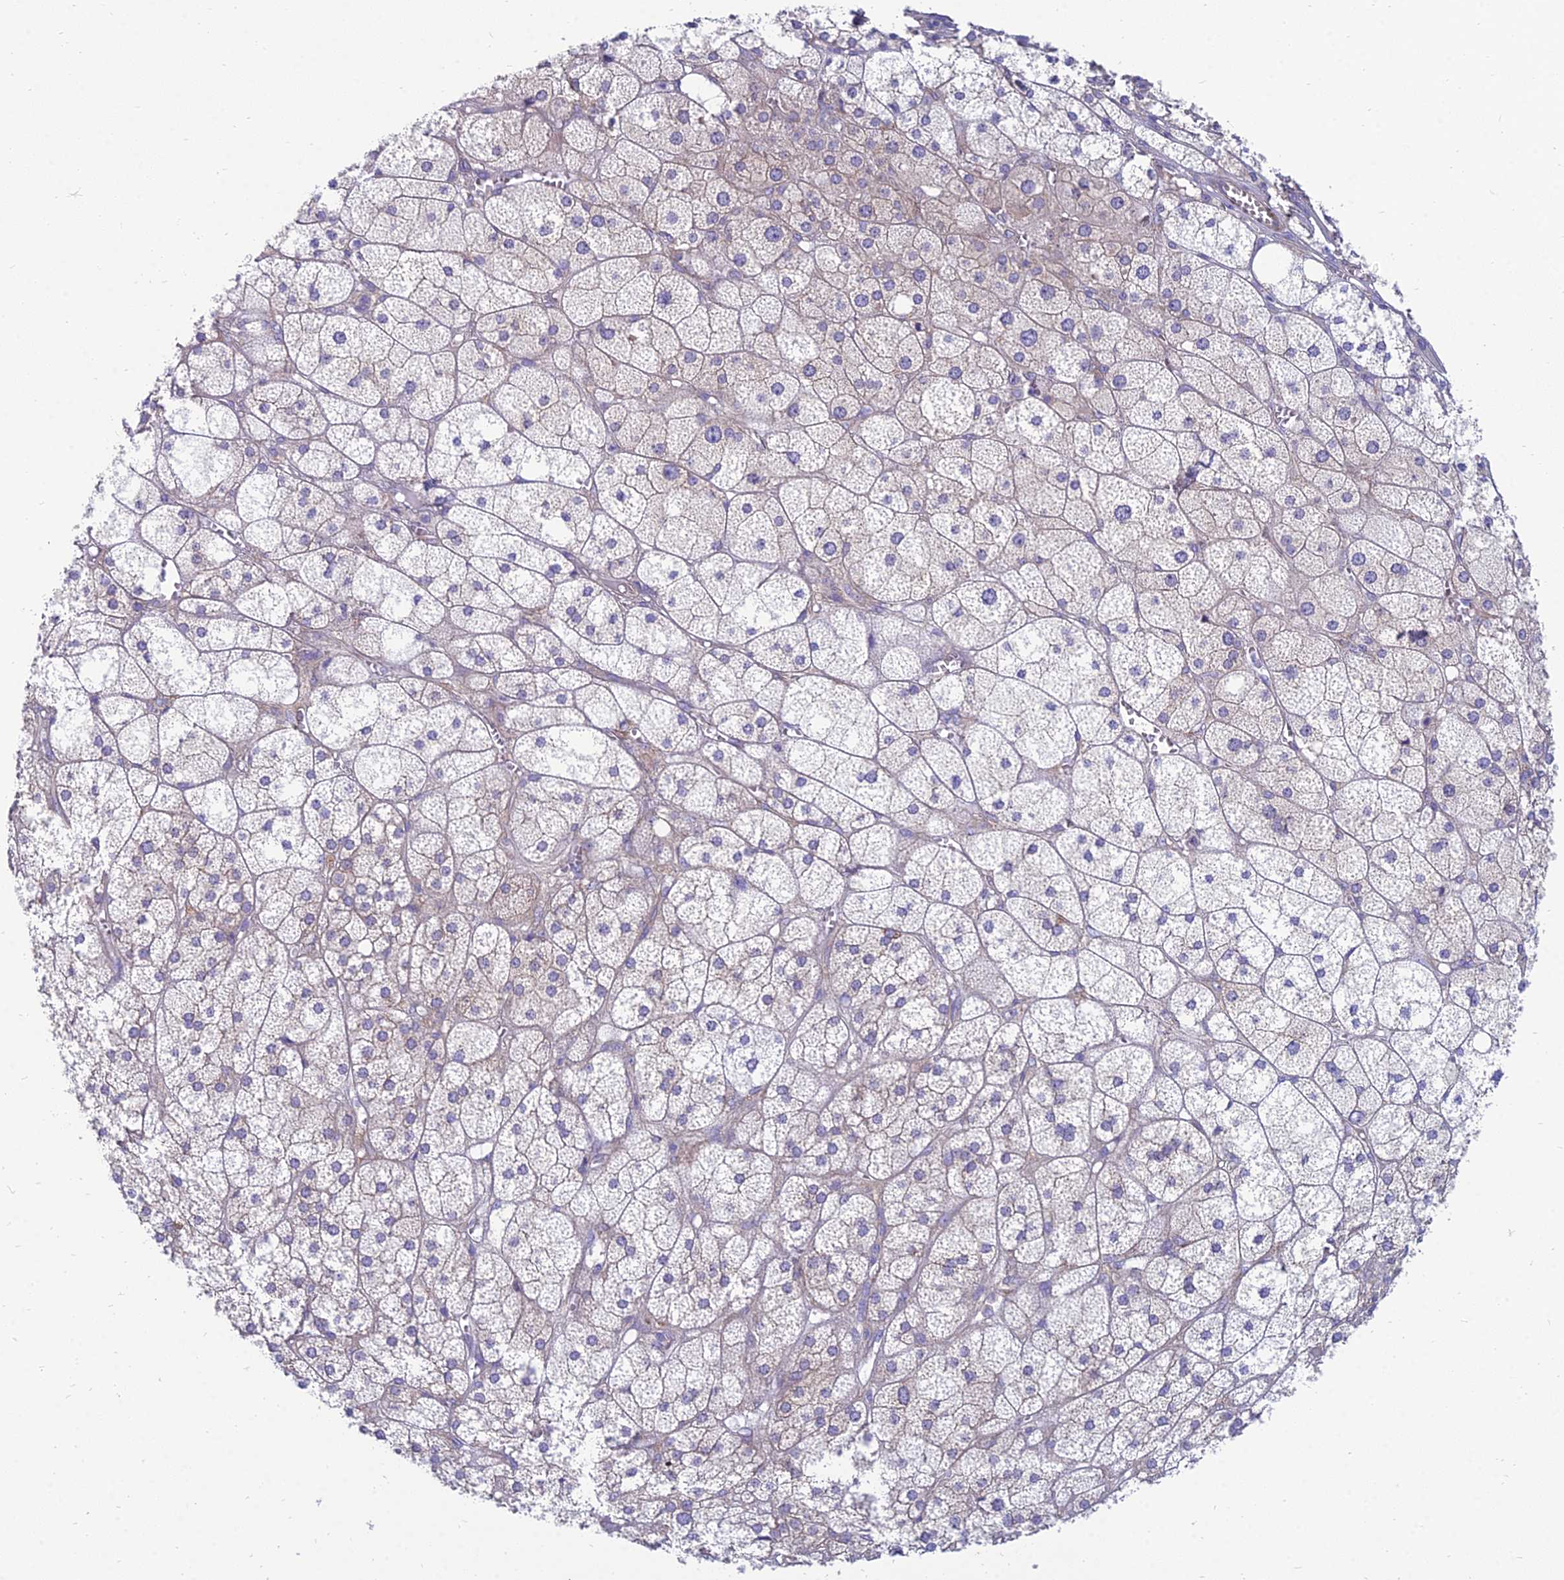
{"staining": {"intensity": "strong", "quantity": "<25%", "location": "cytoplasmic/membranous"}, "tissue": "adrenal gland", "cell_type": "Glandular cells", "image_type": "normal", "snomed": [{"axis": "morphology", "description": "Normal tissue, NOS"}, {"axis": "topography", "description": "Adrenal gland"}], "caption": "Adrenal gland stained for a protein reveals strong cytoplasmic/membranous positivity in glandular cells. (Stains: DAB in brown, nuclei in blue, Microscopy: brightfield microscopy at high magnification).", "gene": "TXLNA", "patient": {"sex": "female", "age": 61}}